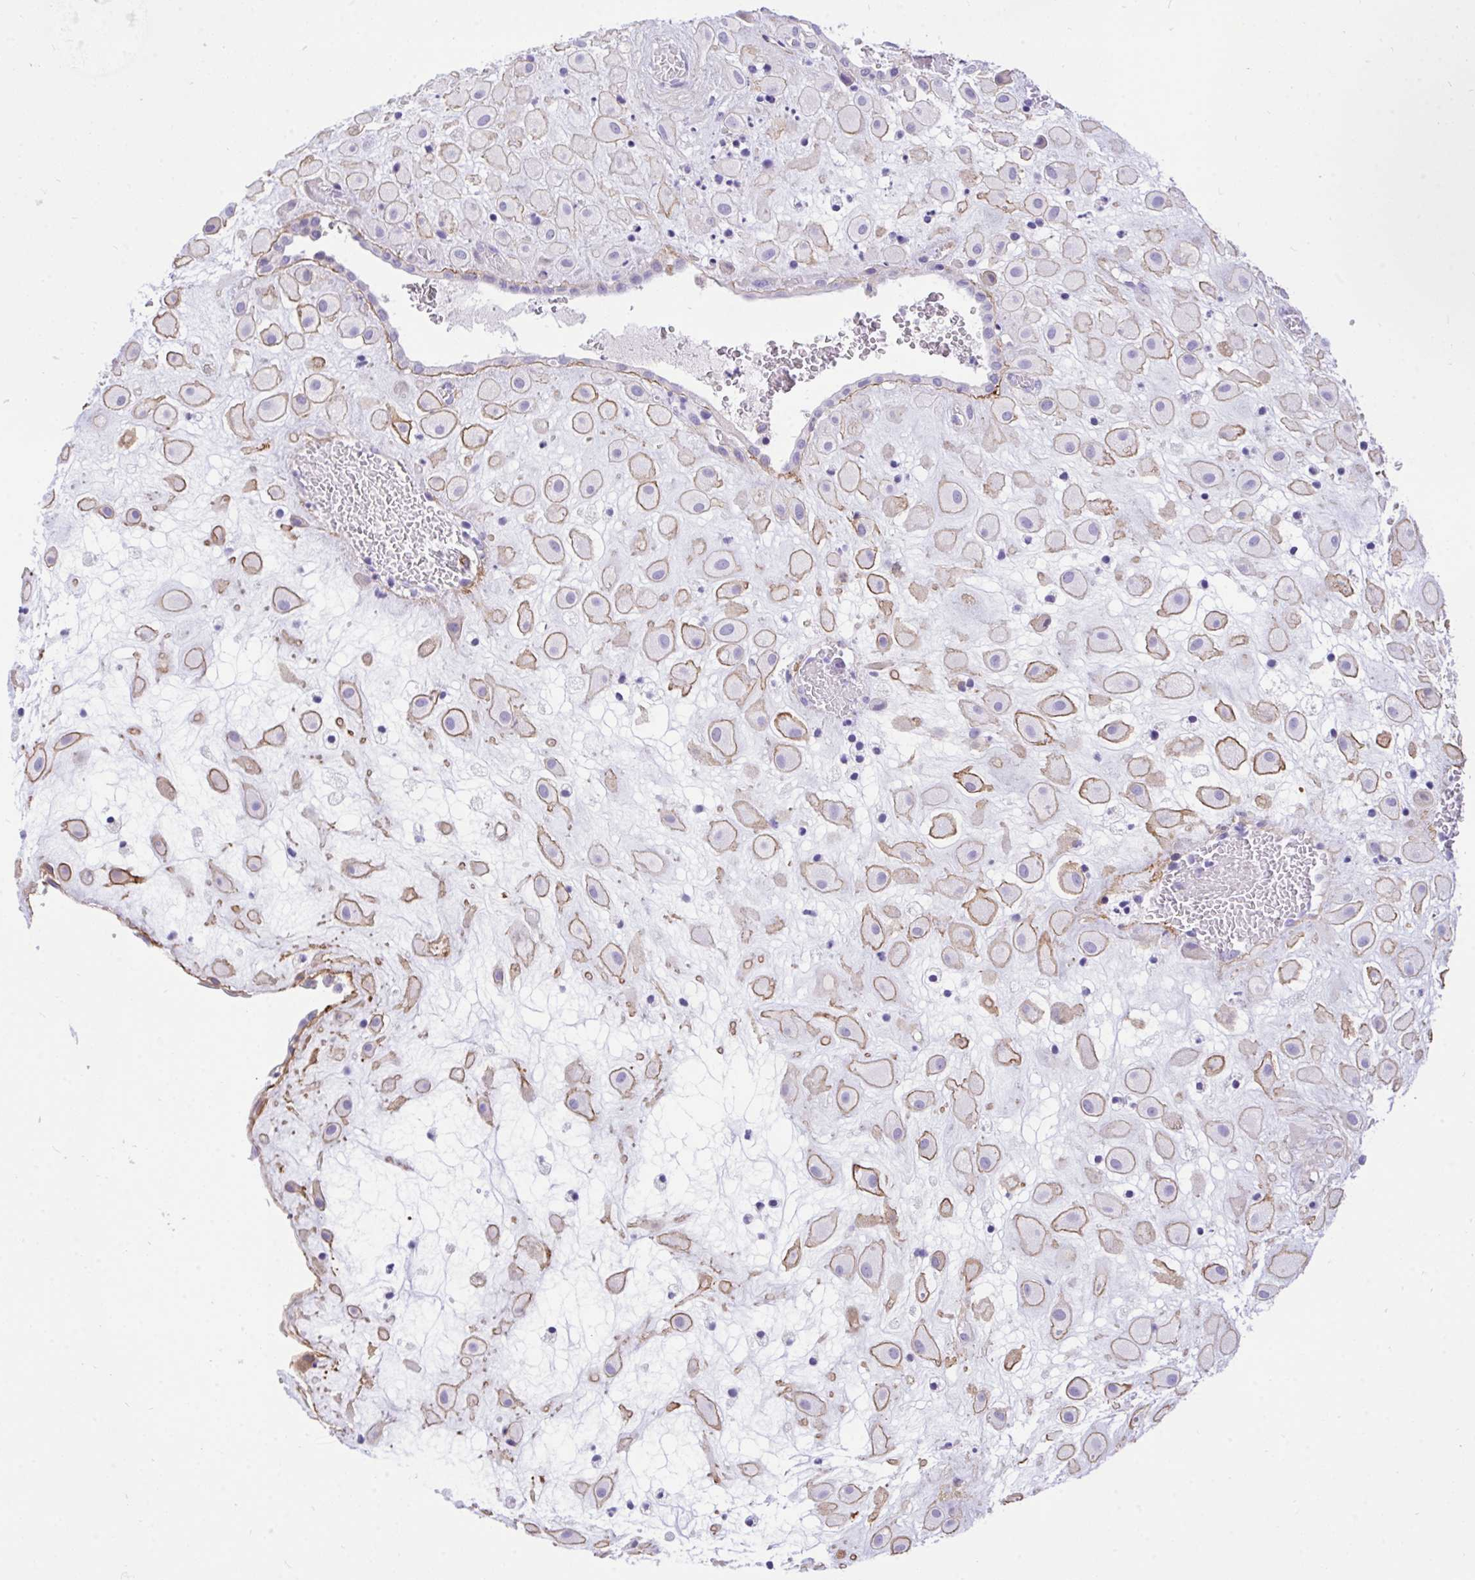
{"staining": {"intensity": "moderate", "quantity": ">75%", "location": "cytoplasmic/membranous"}, "tissue": "placenta", "cell_type": "Decidual cells", "image_type": "normal", "snomed": [{"axis": "morphology", "description": "Normal tissue, NOS"}, {"axis": "topography", "description": "Placenta"}], "caption": "A brown stain highlights moderate cytoplasmic/membranous staining of a protein in decidual cells of normal human placenta.", "gene": "TLN2", "patient": {"sex": "female", "age": 24}}